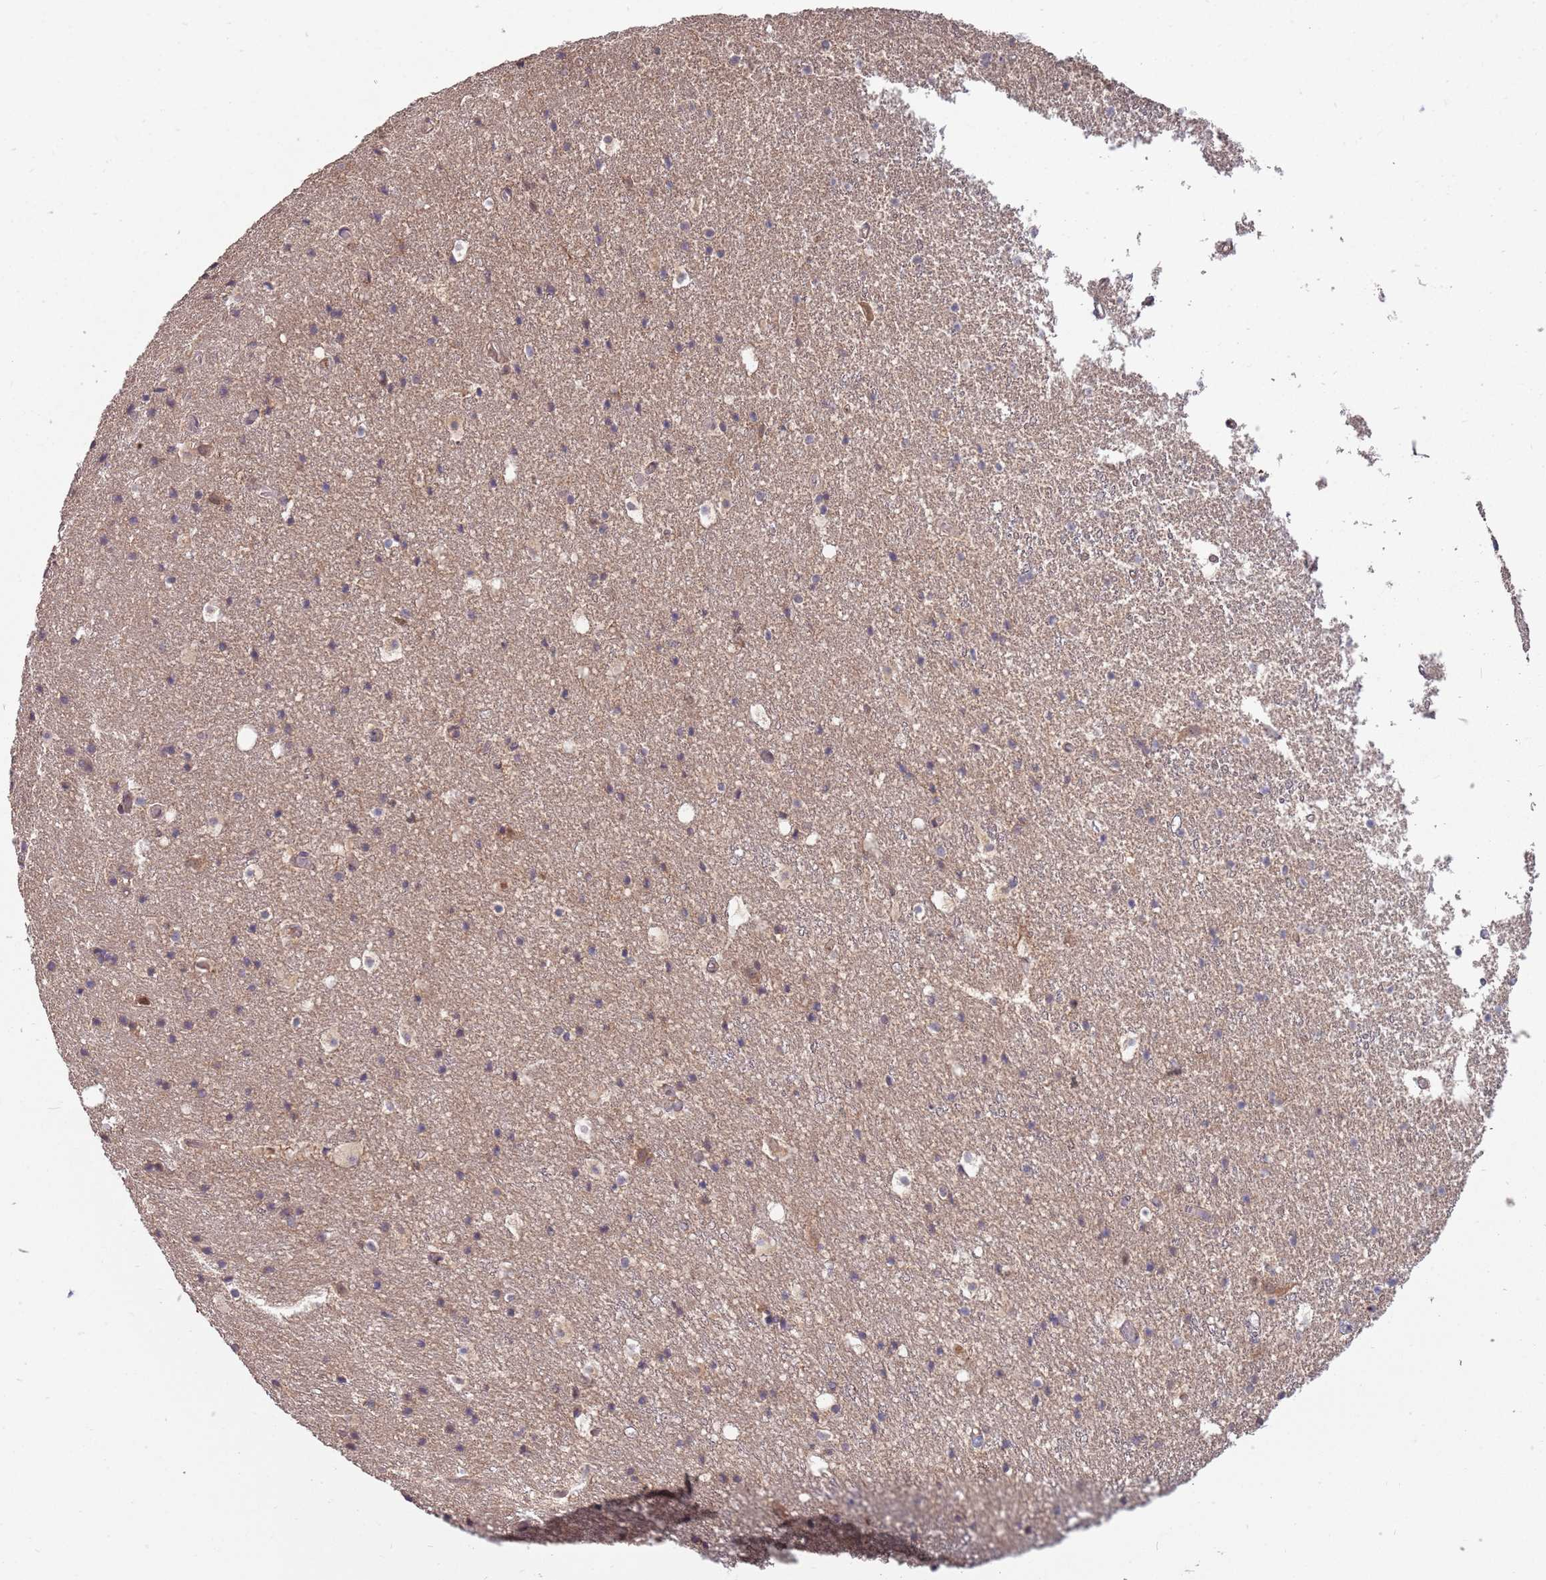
{"staining": {"intensity": "weak", "quantity": "<25%", "location": "cytoplasmic/membranous"}, "tissue": "hippocampus", "cell_type": "Glial cells", "image_type": "normal", "snomed": [{"axis": "morphology", "description": "Normal tissue, NOS"}, {"axis": "topography", "description": "Hippocampus"}], "caption": "Unremarkable hippocampus was stained to show a protein in brown. There is no significant staining in glial cells. (Brightfield microscopy of DAB IHC at high magnification).", "gene": "USP32", "patient": {"sex": "female", "age": 52}}